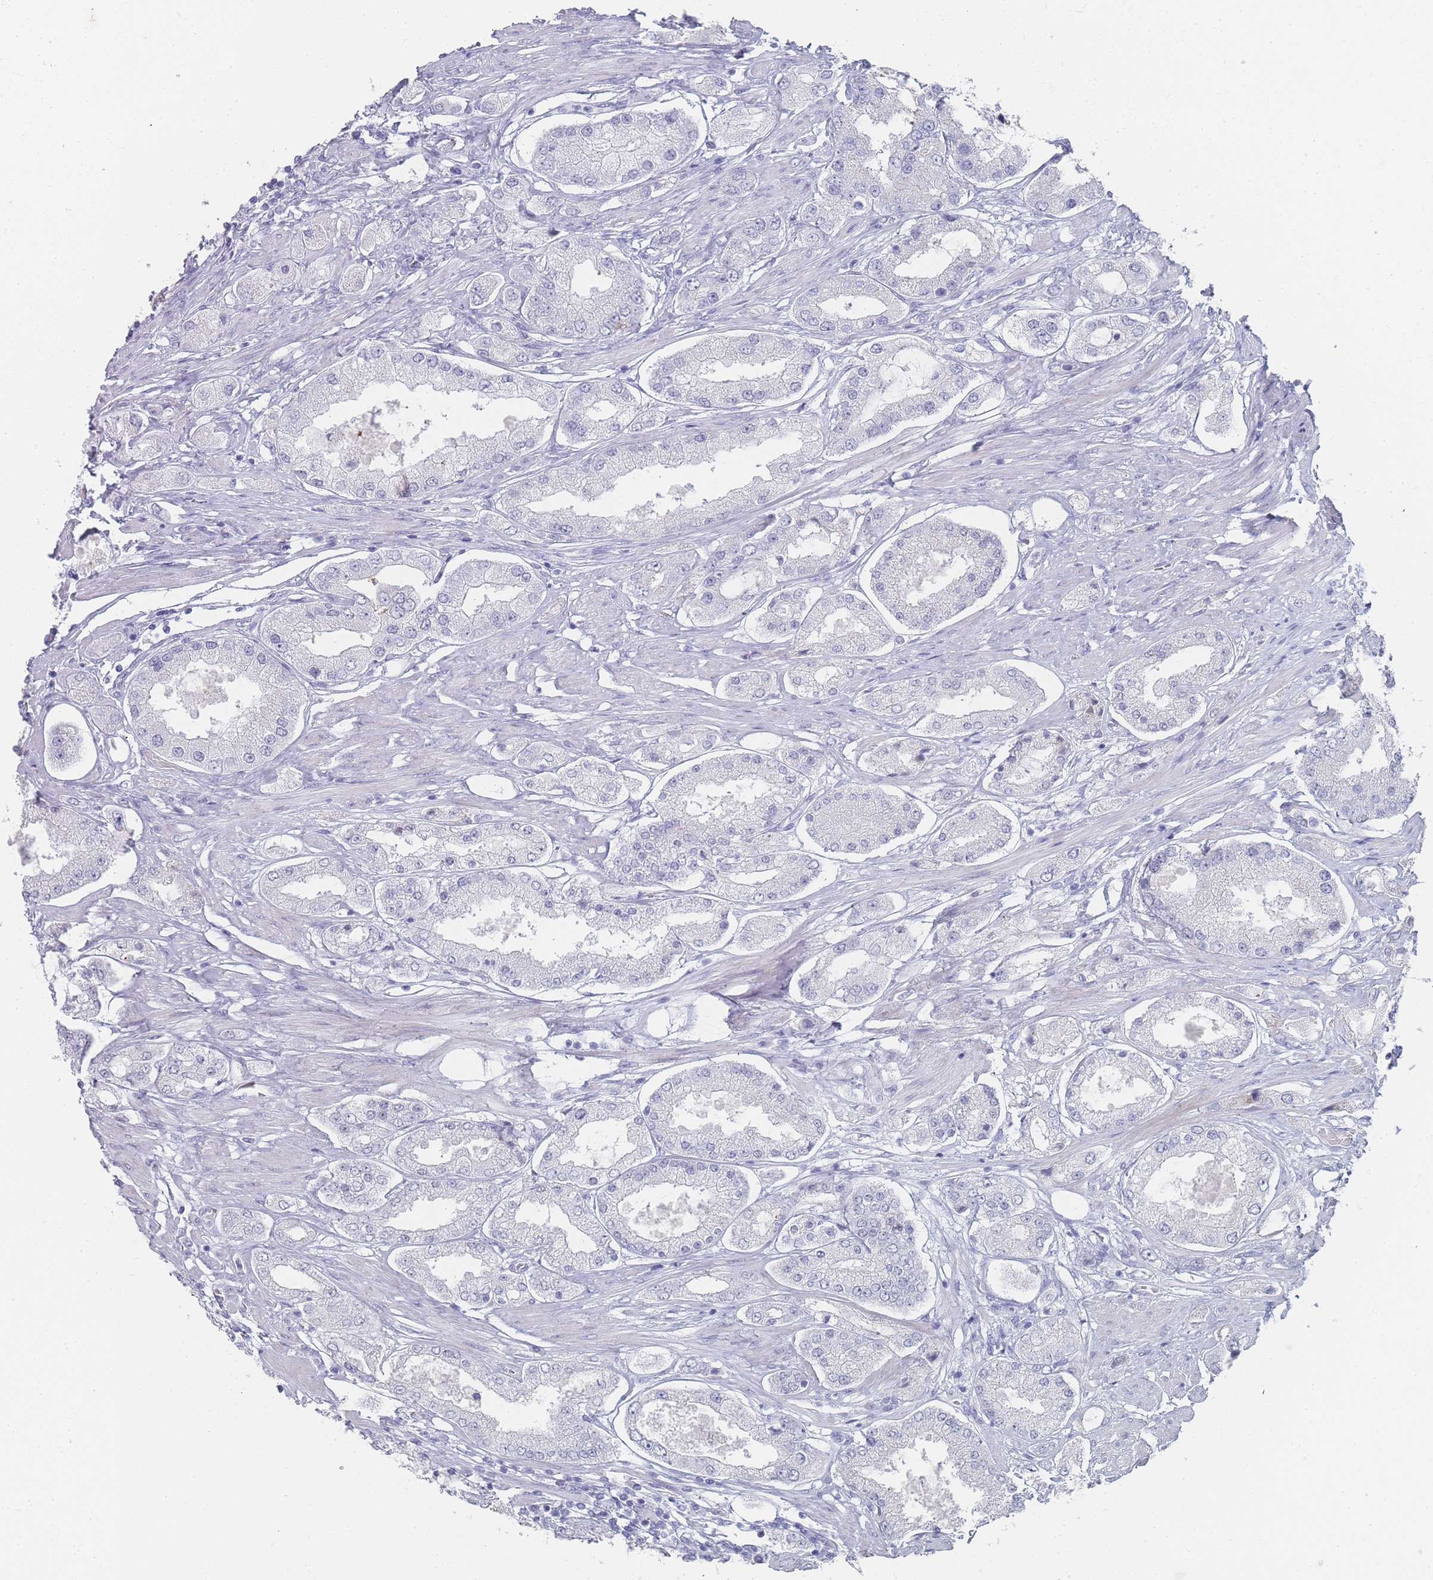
{"staining": {"intensity": "negative", "quantity": "none", "location": "none"}, "tissue": "prostate cancer", "cell_type": "Tumor cells", "image_type": "cancer", "snomed": [{"axis": "morphology", "description": "Adenocarcinoma, High grade"}, {"axis": "topography", "description": "Prostate"}], "caption": "Tumor cells show no significant staining in prostate cancer.", "gene": "IMPG1", "patient": {"sex": "male", "age": 69}}